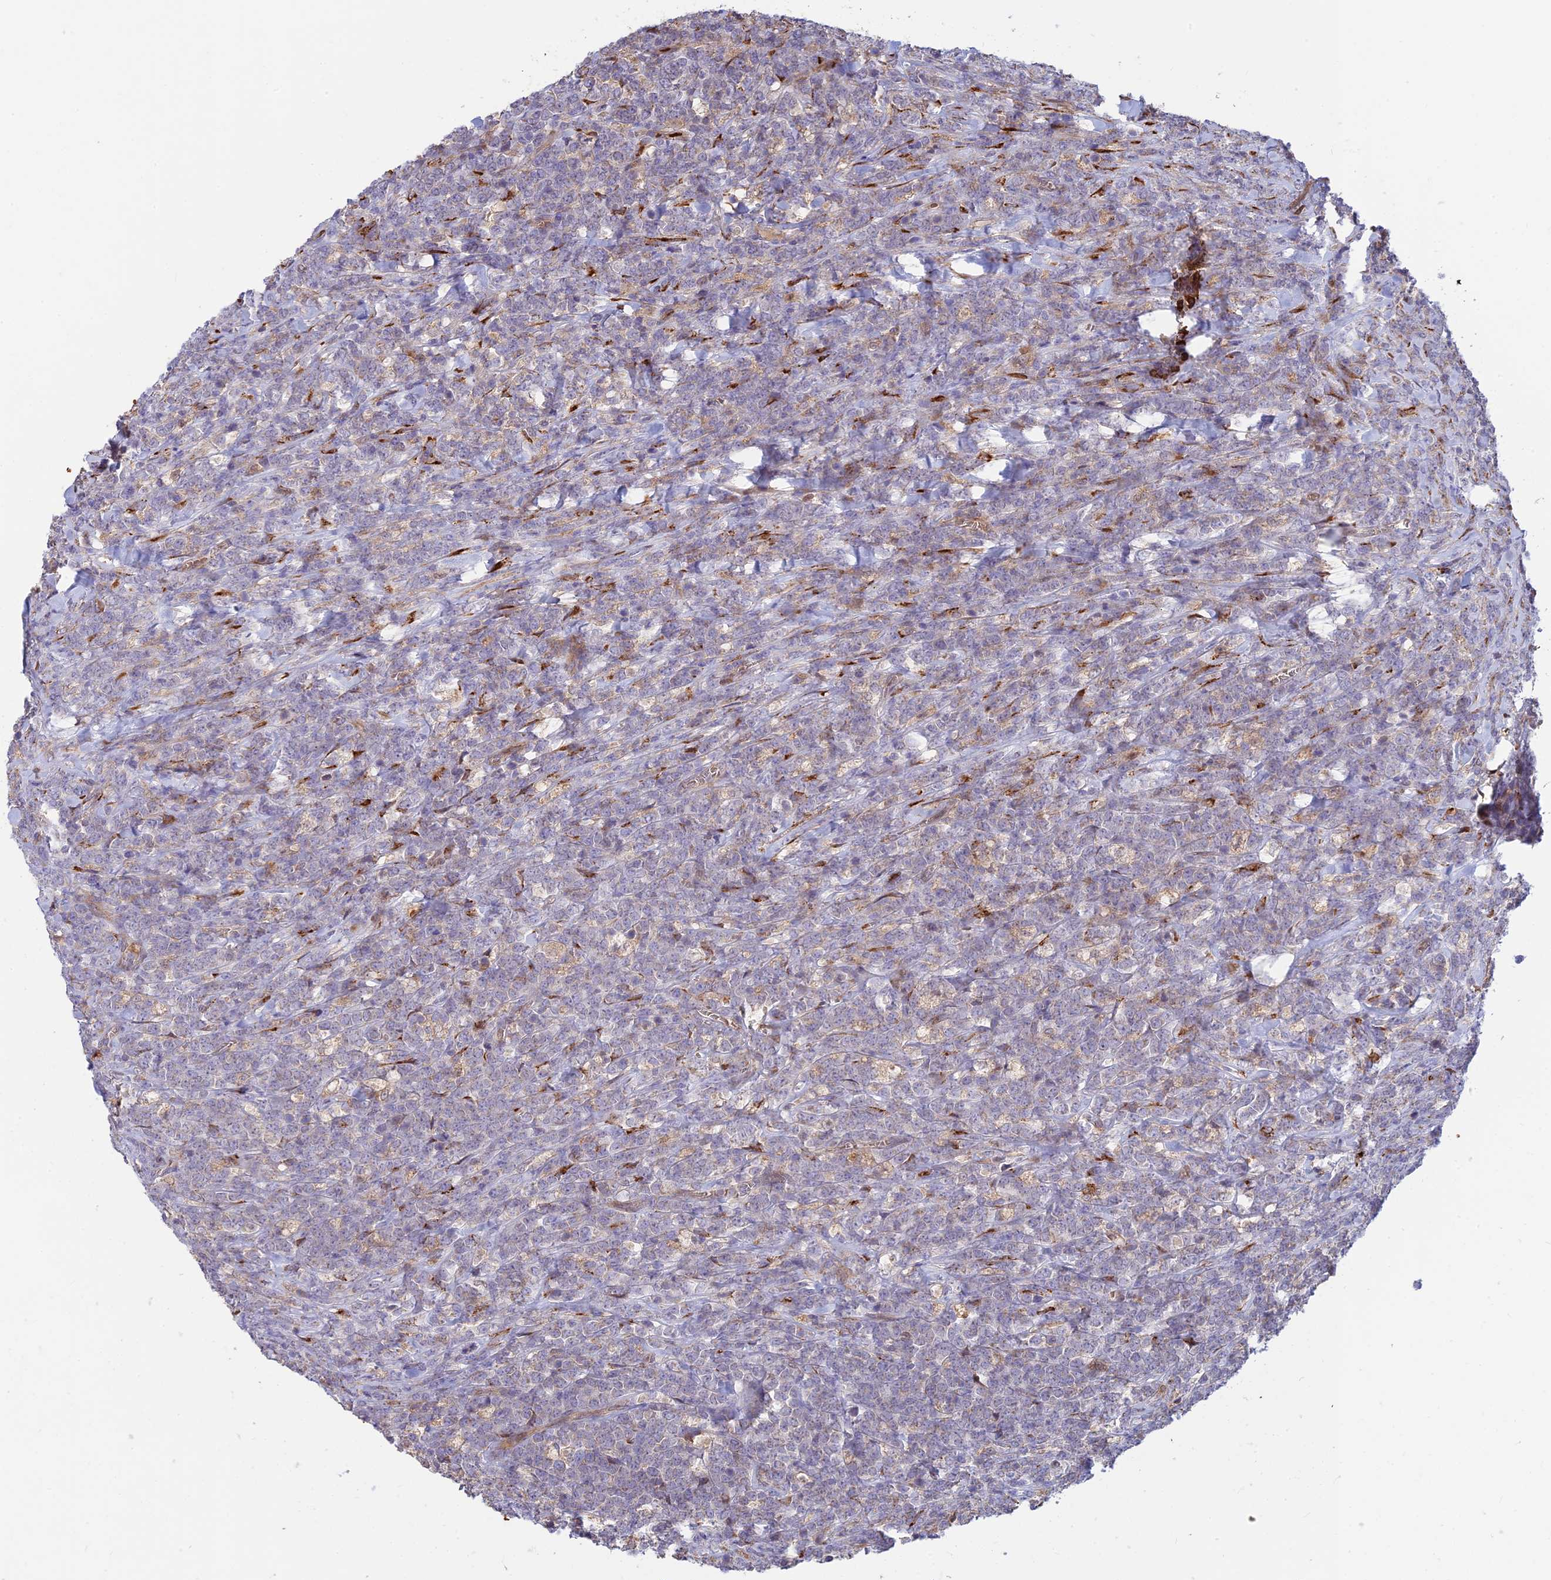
{"staining": {"intensity": "negative", "quantity": "none", "location": "none"}, "tissue": "lymphoma", "cell_type": "Tumor cells", "image_type": "cancer", "snomed": [{"axis": "morphology", "description": "Malignant lymphoma, non-Hodgkin's type, High grade"}, {"axis": "topography", "description": "Small intestine"}], "caption": "Immunohistochemistry micrograph of neoplastic tissue: human lymphoma stained with DAB exhibits no significant protein staining in tumor cells.", "gene": "UFSP2", "patient": {"sex": "male", "age": 8}}